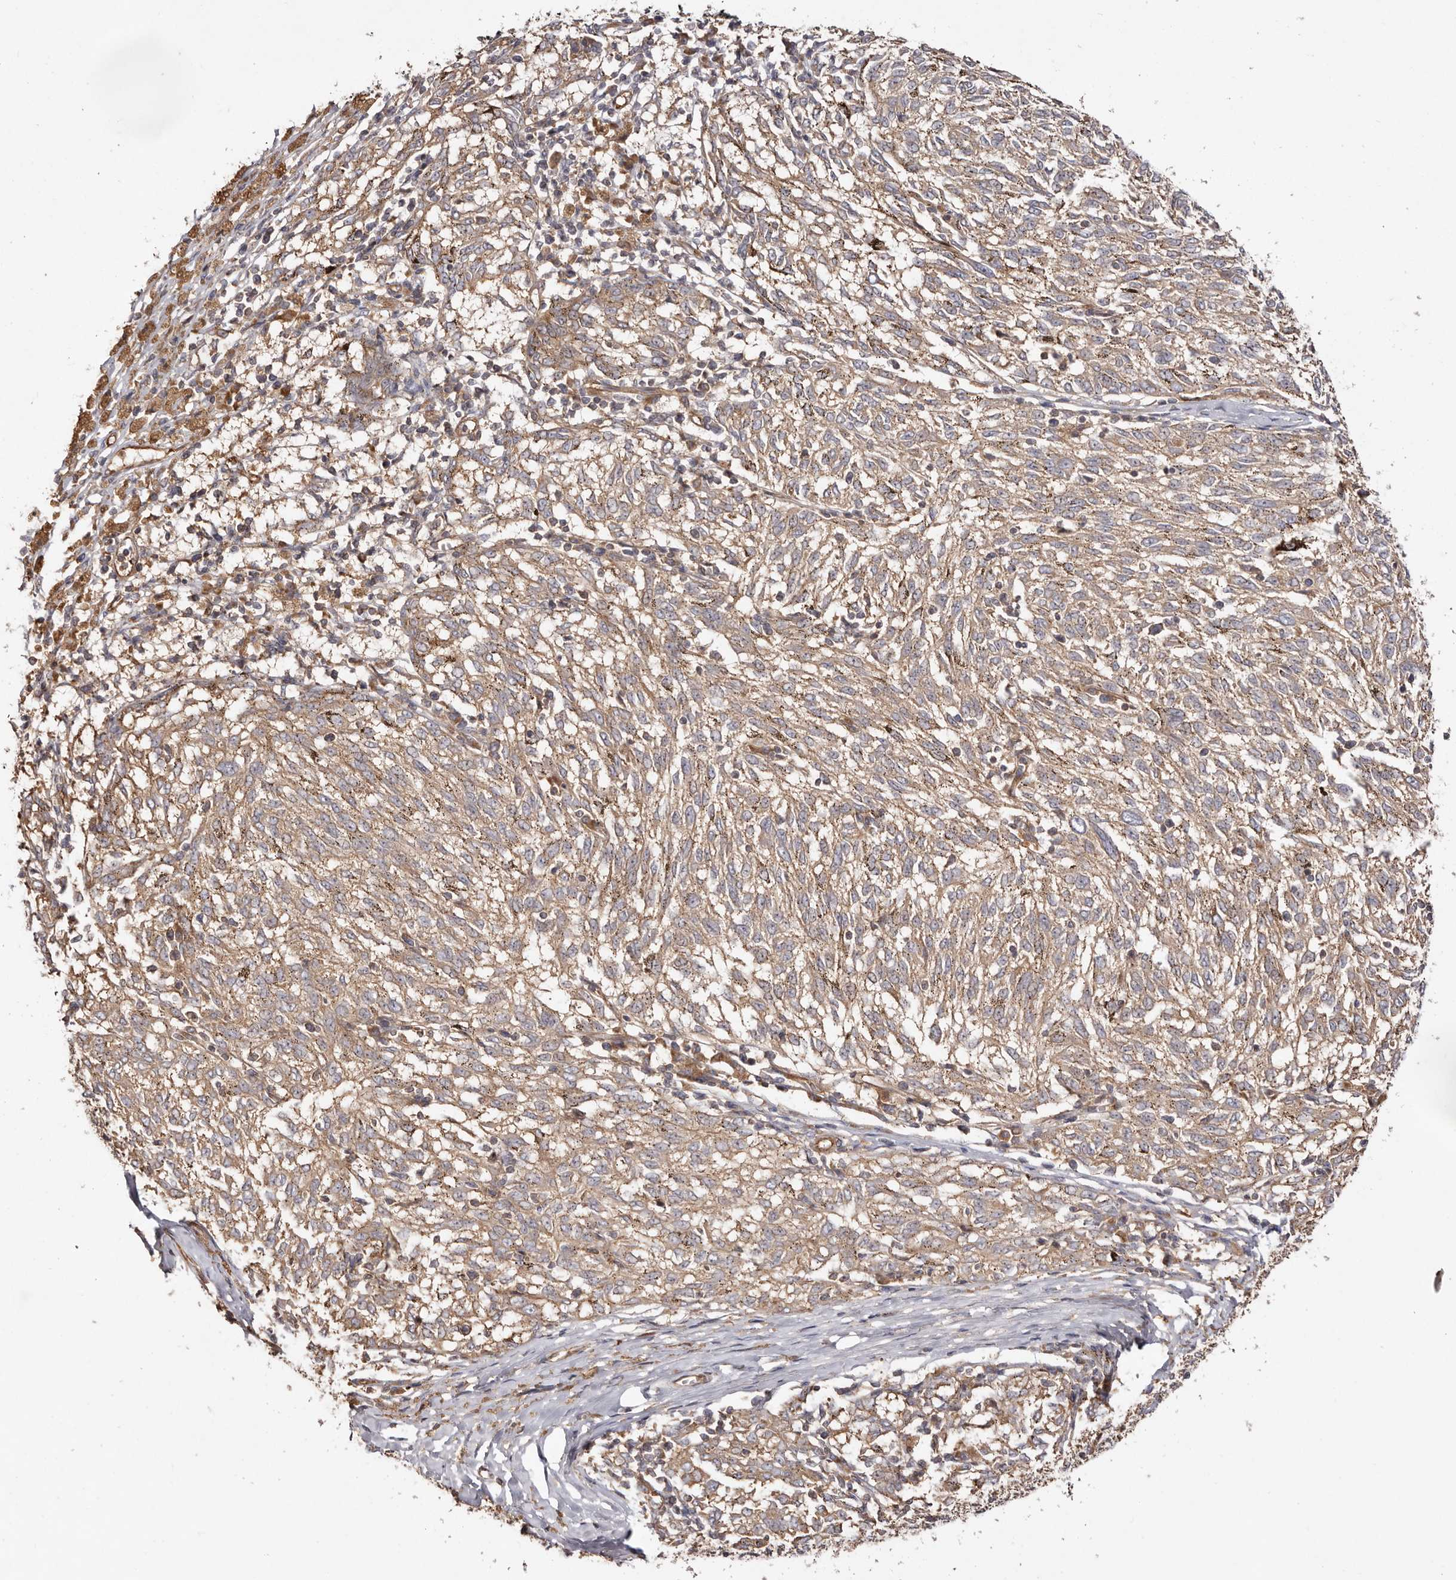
{"staining": {"intensity": "moderate", "quantity": ">75%", "location": "cytoplasmic/membranous"}, "tissue": "melanoma", "cell_type": "Tumor cells", "image_type": "cancer", "snomed": [{"axis": "morphology", "description": "Malignant melanoma, NOS"}, {"axis": "topography", "description": "Skin"}], "caption": "Melanoma was stained to show a protein in brown. There is medium levels of moderate cytoplasmic/membranous expression in about >75% of tumor cells. The staining is performed using DAB brown chromogen to label protein expression. The nuclei are counter-stained blue using hematoxylin.", "gene": "RPS6", "patient": {"sex": "female", "age": 72}}